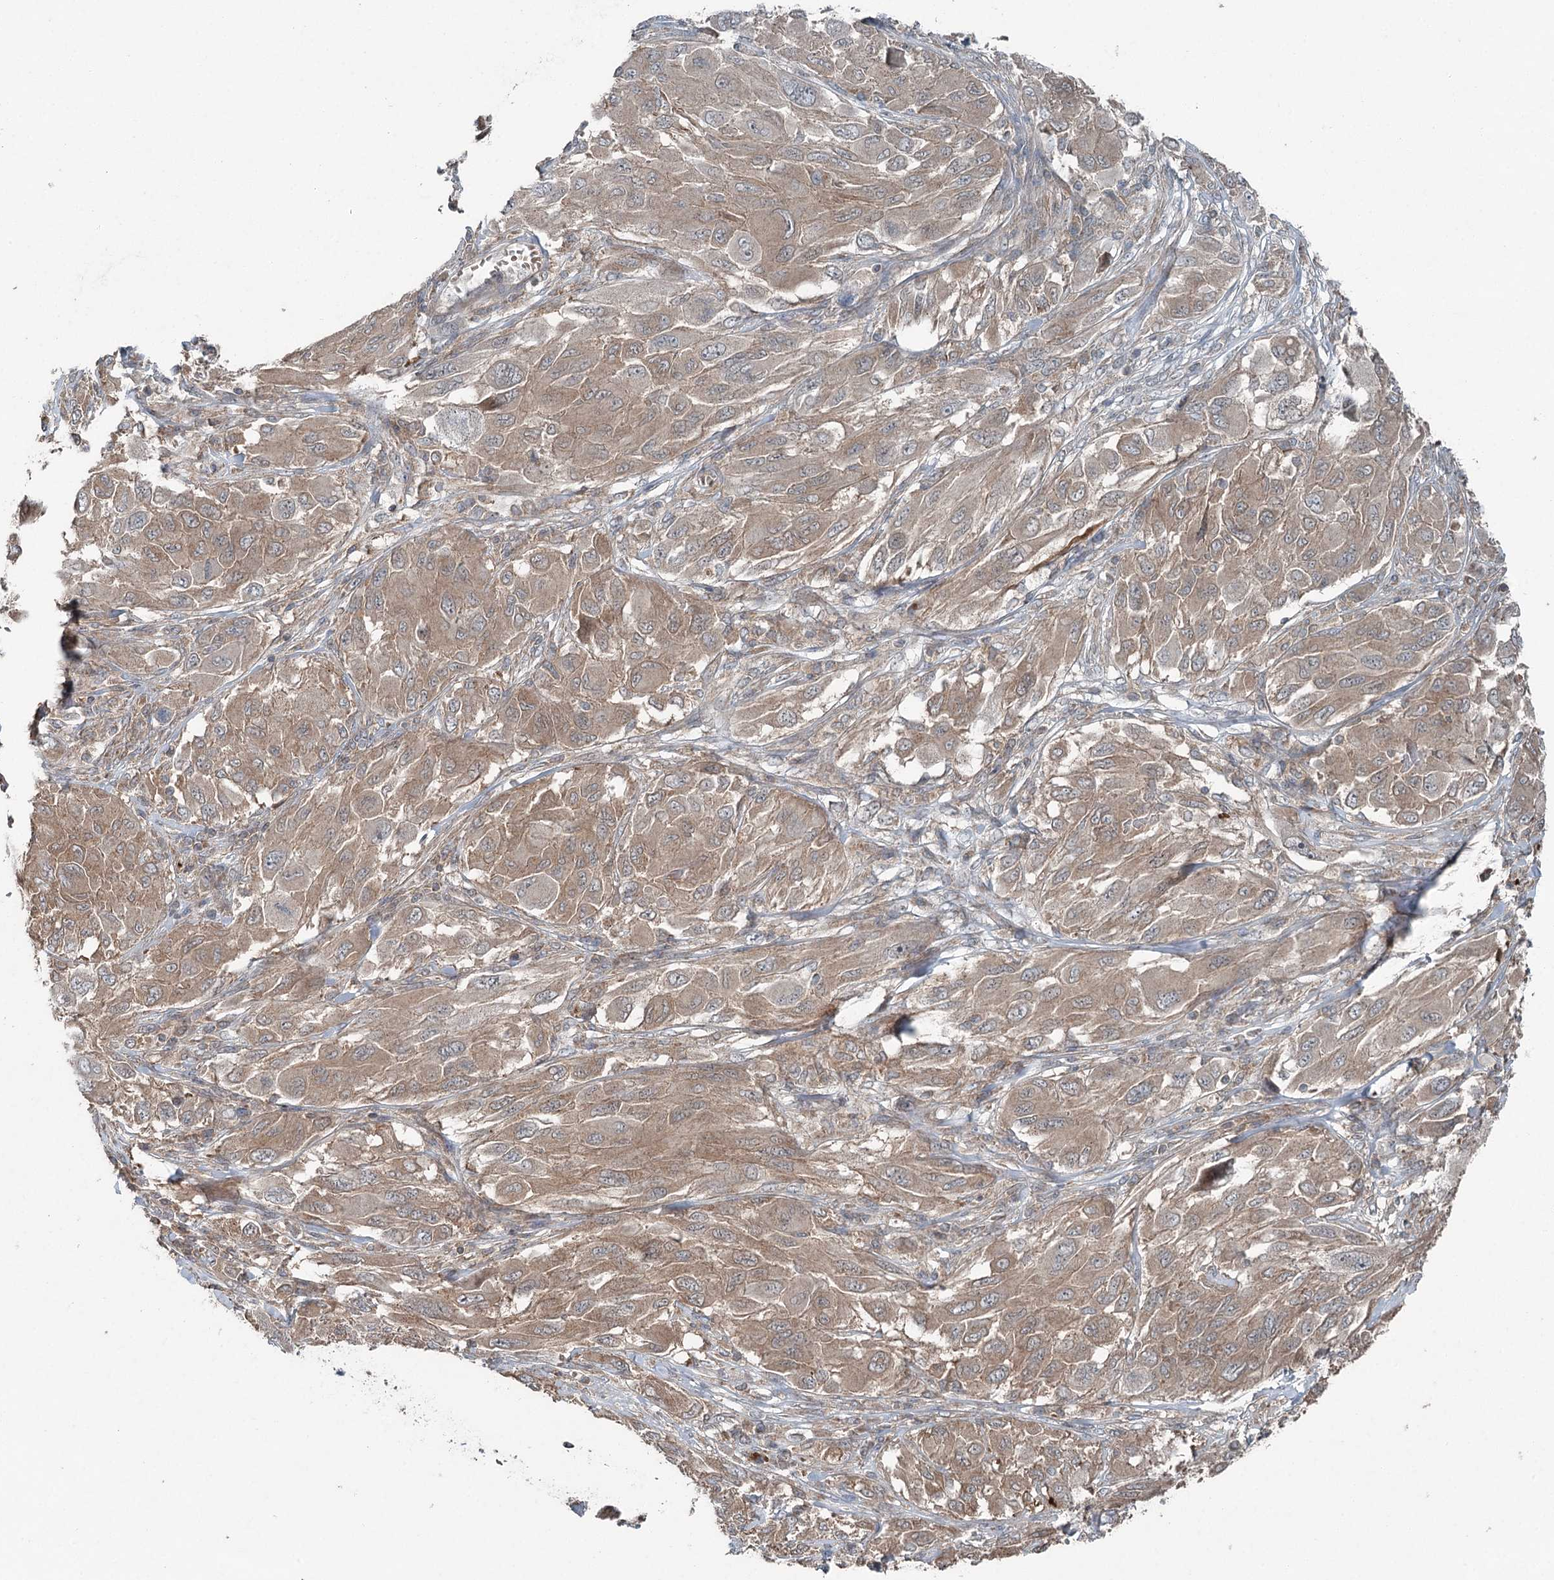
{"staining": {"intensity": "weak", "quantity": ">75%", "location": "cytoplasmic/membranous"}, "tissue": "melanoma", "cell_type": "Tumor cells", "image_type": "cancer", "snomed": [{"axis": "morphology", "description": "Malignant melanoma, NOS"}, {"axis": "topography", "description": "Skin"}], "caption": "Tumor cells display low levels of weak cytoplasmic/membranous positivity in about >75% of cells in human melanoma. Immunohistochemistry stains the protein of interest in brown and the nuclei are stained blue.", "gene": "SKIC3", "patient": {"sex": "female", "age": 91}}